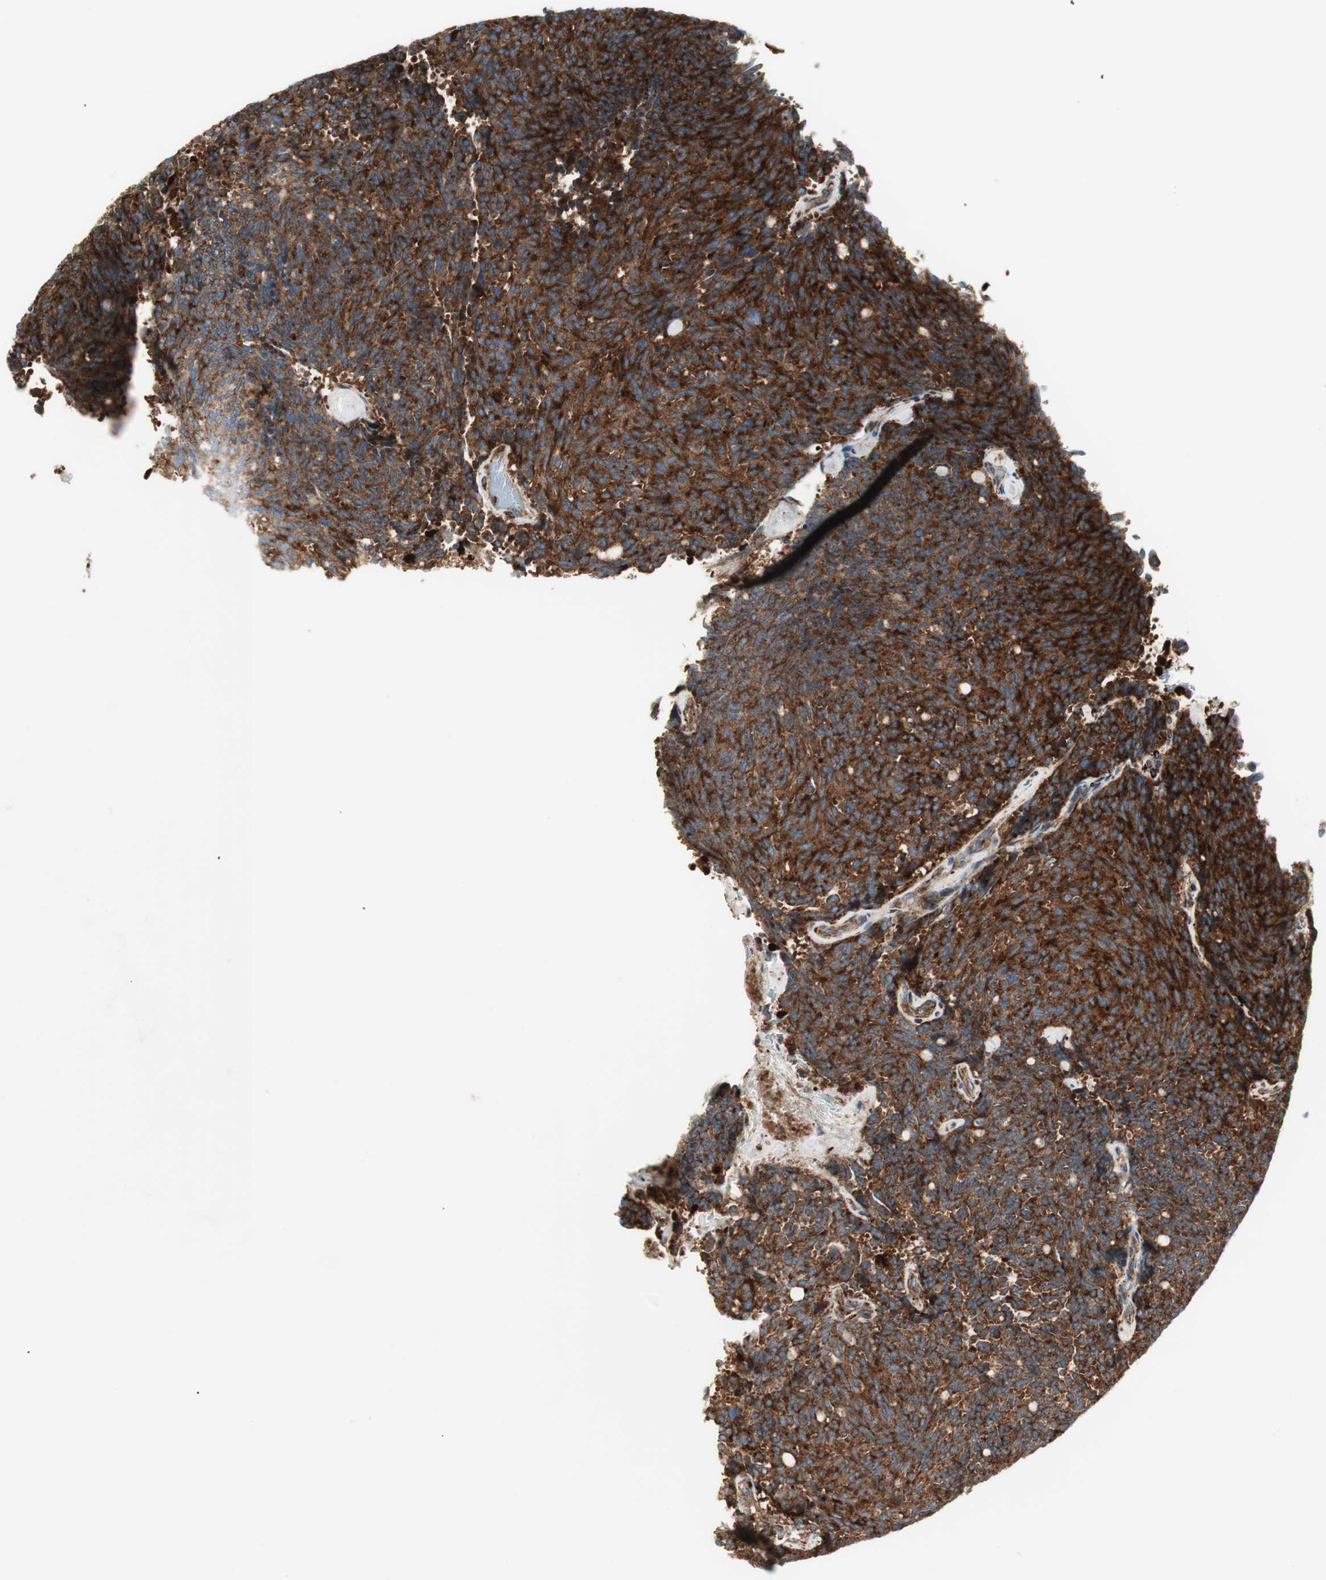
{"staining": {"intensity": "strong", "quantity": "25%-75%", "location": "cytoplasmic/membranous"}, "tissue": "carcinoid", "cell_type": "Tumor cells", "image_type": "cancer", "snomed": [{"axis": "morphology", "description": "Carcinoid, malignant, NOS"}, {"axis": "topography", "description": "Pancreas"}], "caption": "An image of human malignant carcinoid stained for a protein demonstrates strong cytoplasmic/membranous brown staining in tumor cells.", "gene": "ATP6V1G1", "patient": {"sex": "female", "age": 54}}